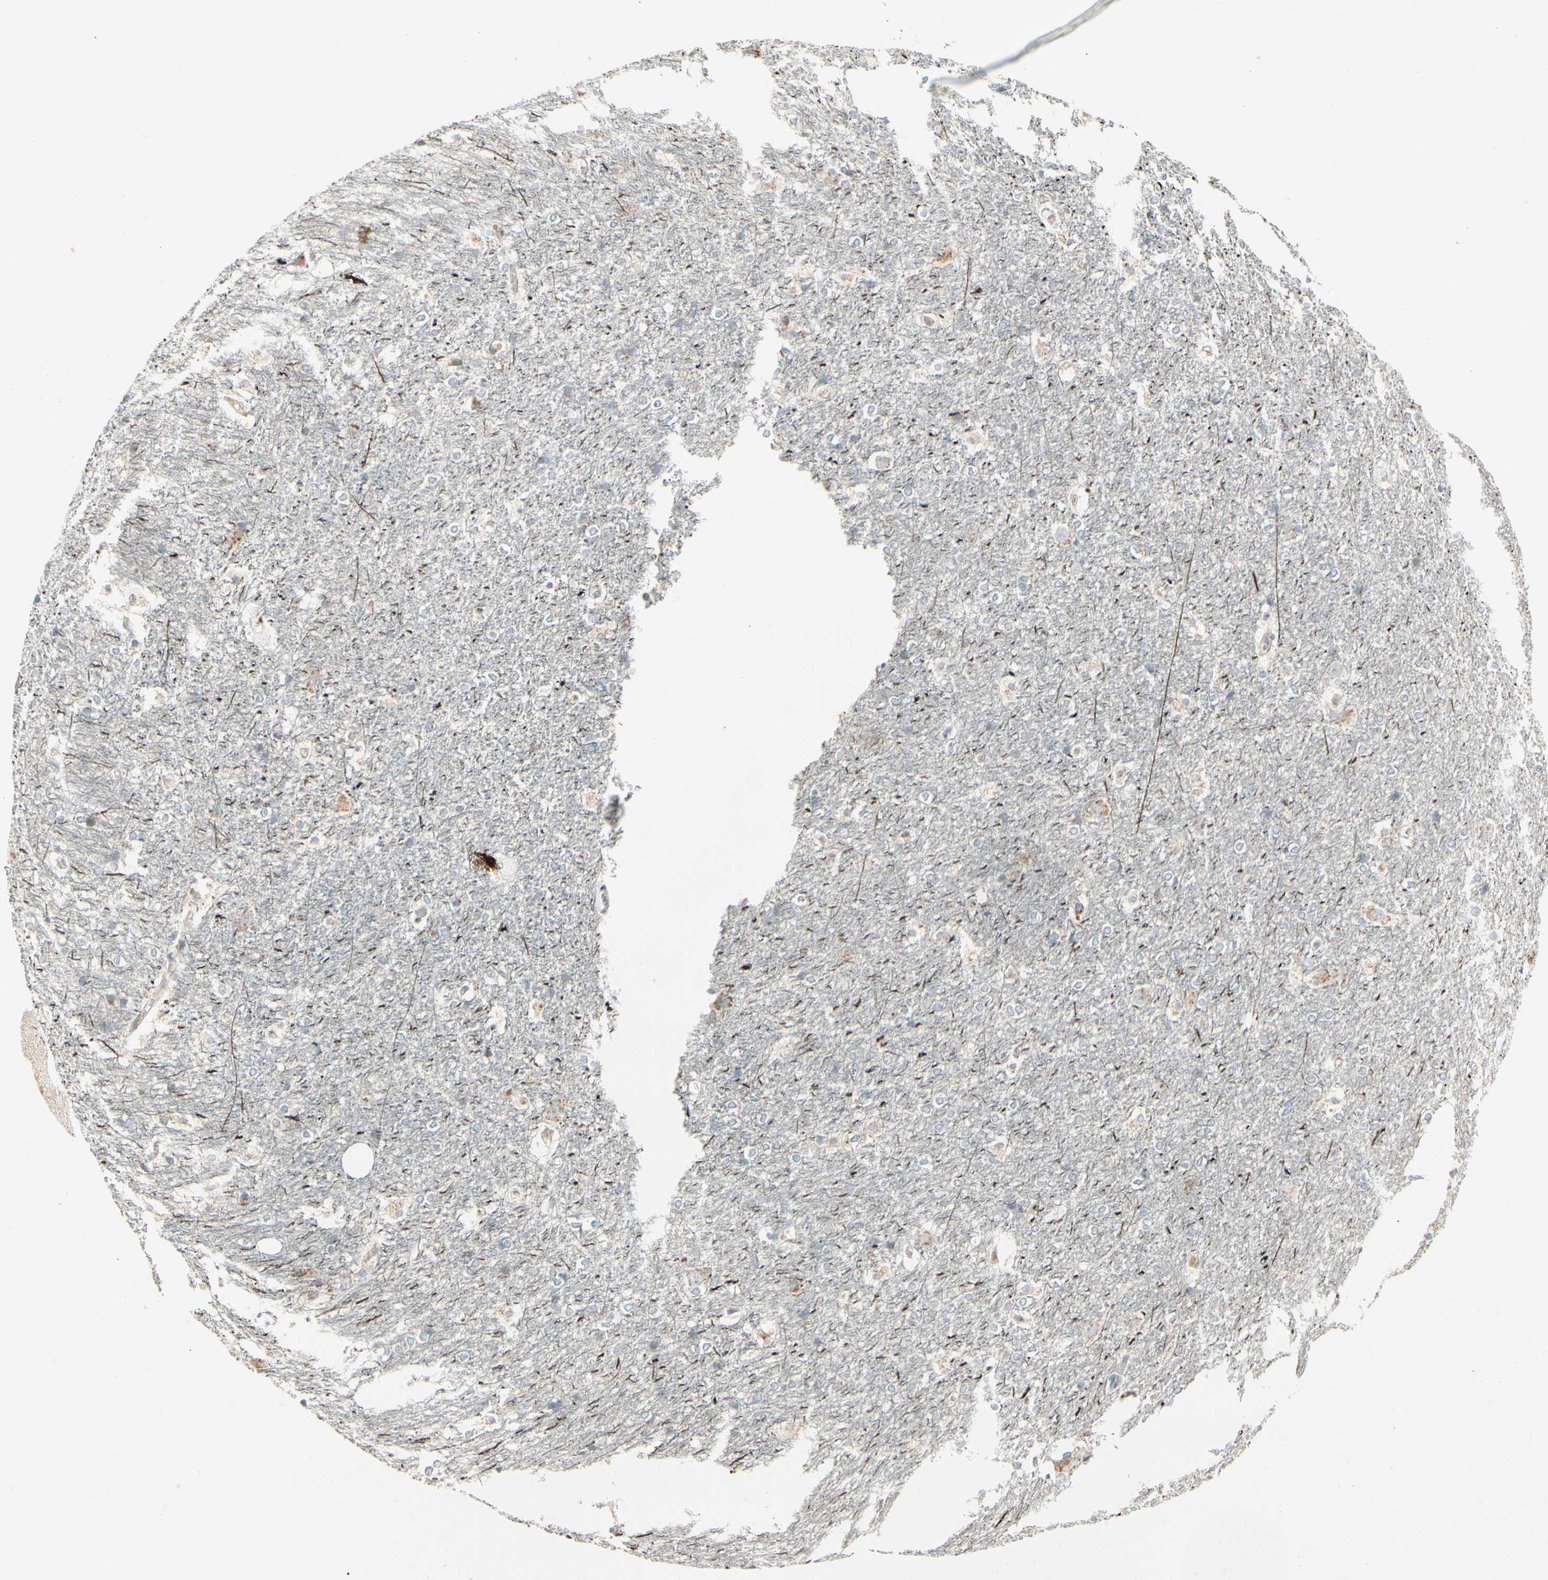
{"staining": {"intensity": "moderate", "quantity": "<25%", "location": "cytoplasmic/membranous"}, "tissue": "hippocampus", "cell_type": "Glial cells", "image_type": "normal", "snomed": [{"axis": "morphology", "description": "Normal tissue, NOS"}, {"axis": "topography", "description": "Hippocampus"}], "caption": "This is an image of IHC staining of unremarkable hippocampus, which shows moderate staining in the cytoplasmic/membranous of glial cells.", "gene": "ABCA3", "patient": {"sex": "female", "age": 19}}